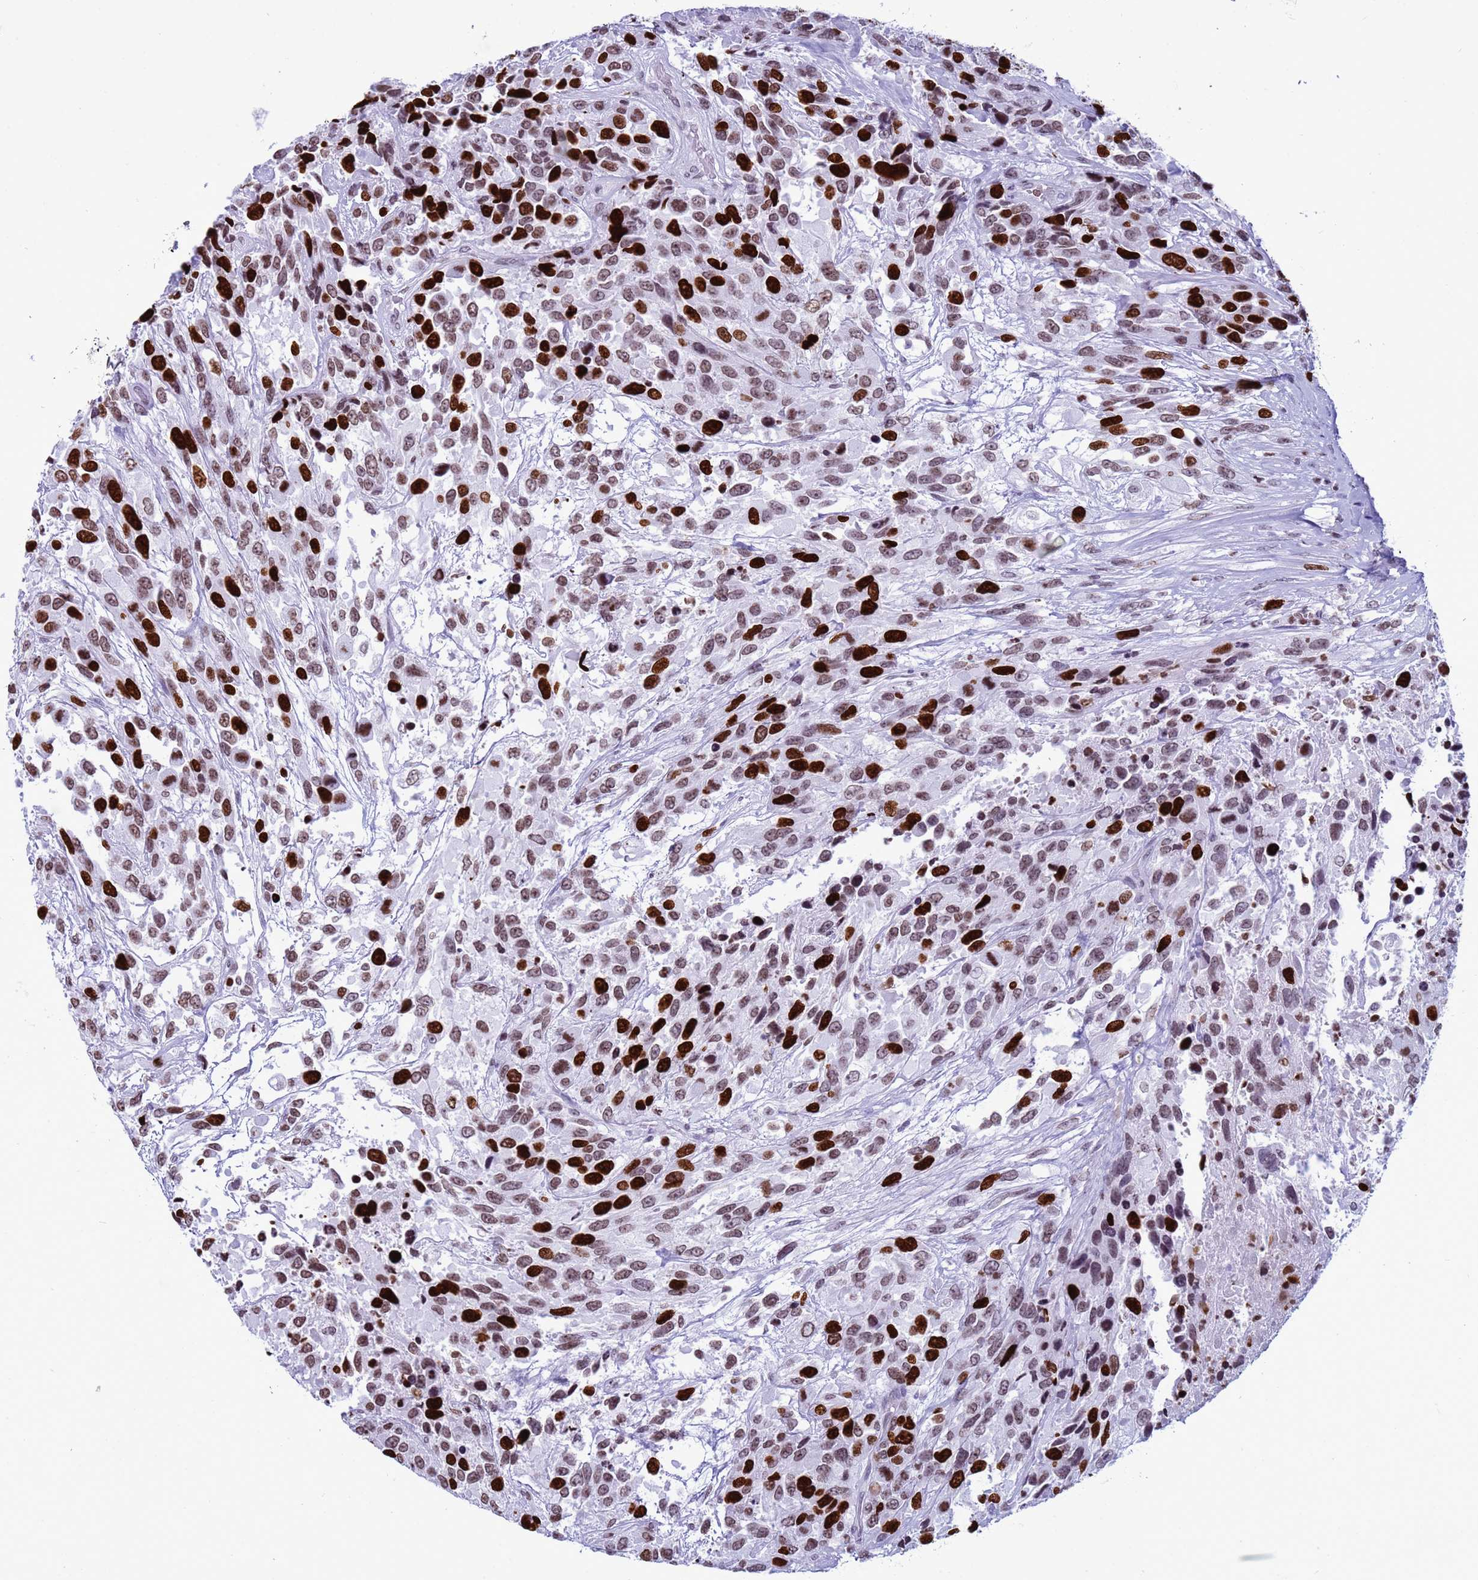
{"staining": {"intensity": "strong", "quantity": ">75%", "location": "nuclear"}, "tissue": "urothelial cancer", "cell_type": "Tumor cells", "image_type": "cancer", "snomed": [{"axis": "morphology", "description": "Urothelial carcinoma, High grade"}, {"axis": "topography", "description": "Urinary bladder"}], "caption": "Immunohistochemical staining of human urothelial carcinoma (high-grade) displays strong nuclear protein positivity in approximately >75% of tumor cells. (DAB = brown stain, brightfield microscopy at high magnification).", "gene": "H4C8", "patient": {"sex": "female", "age": 70}}